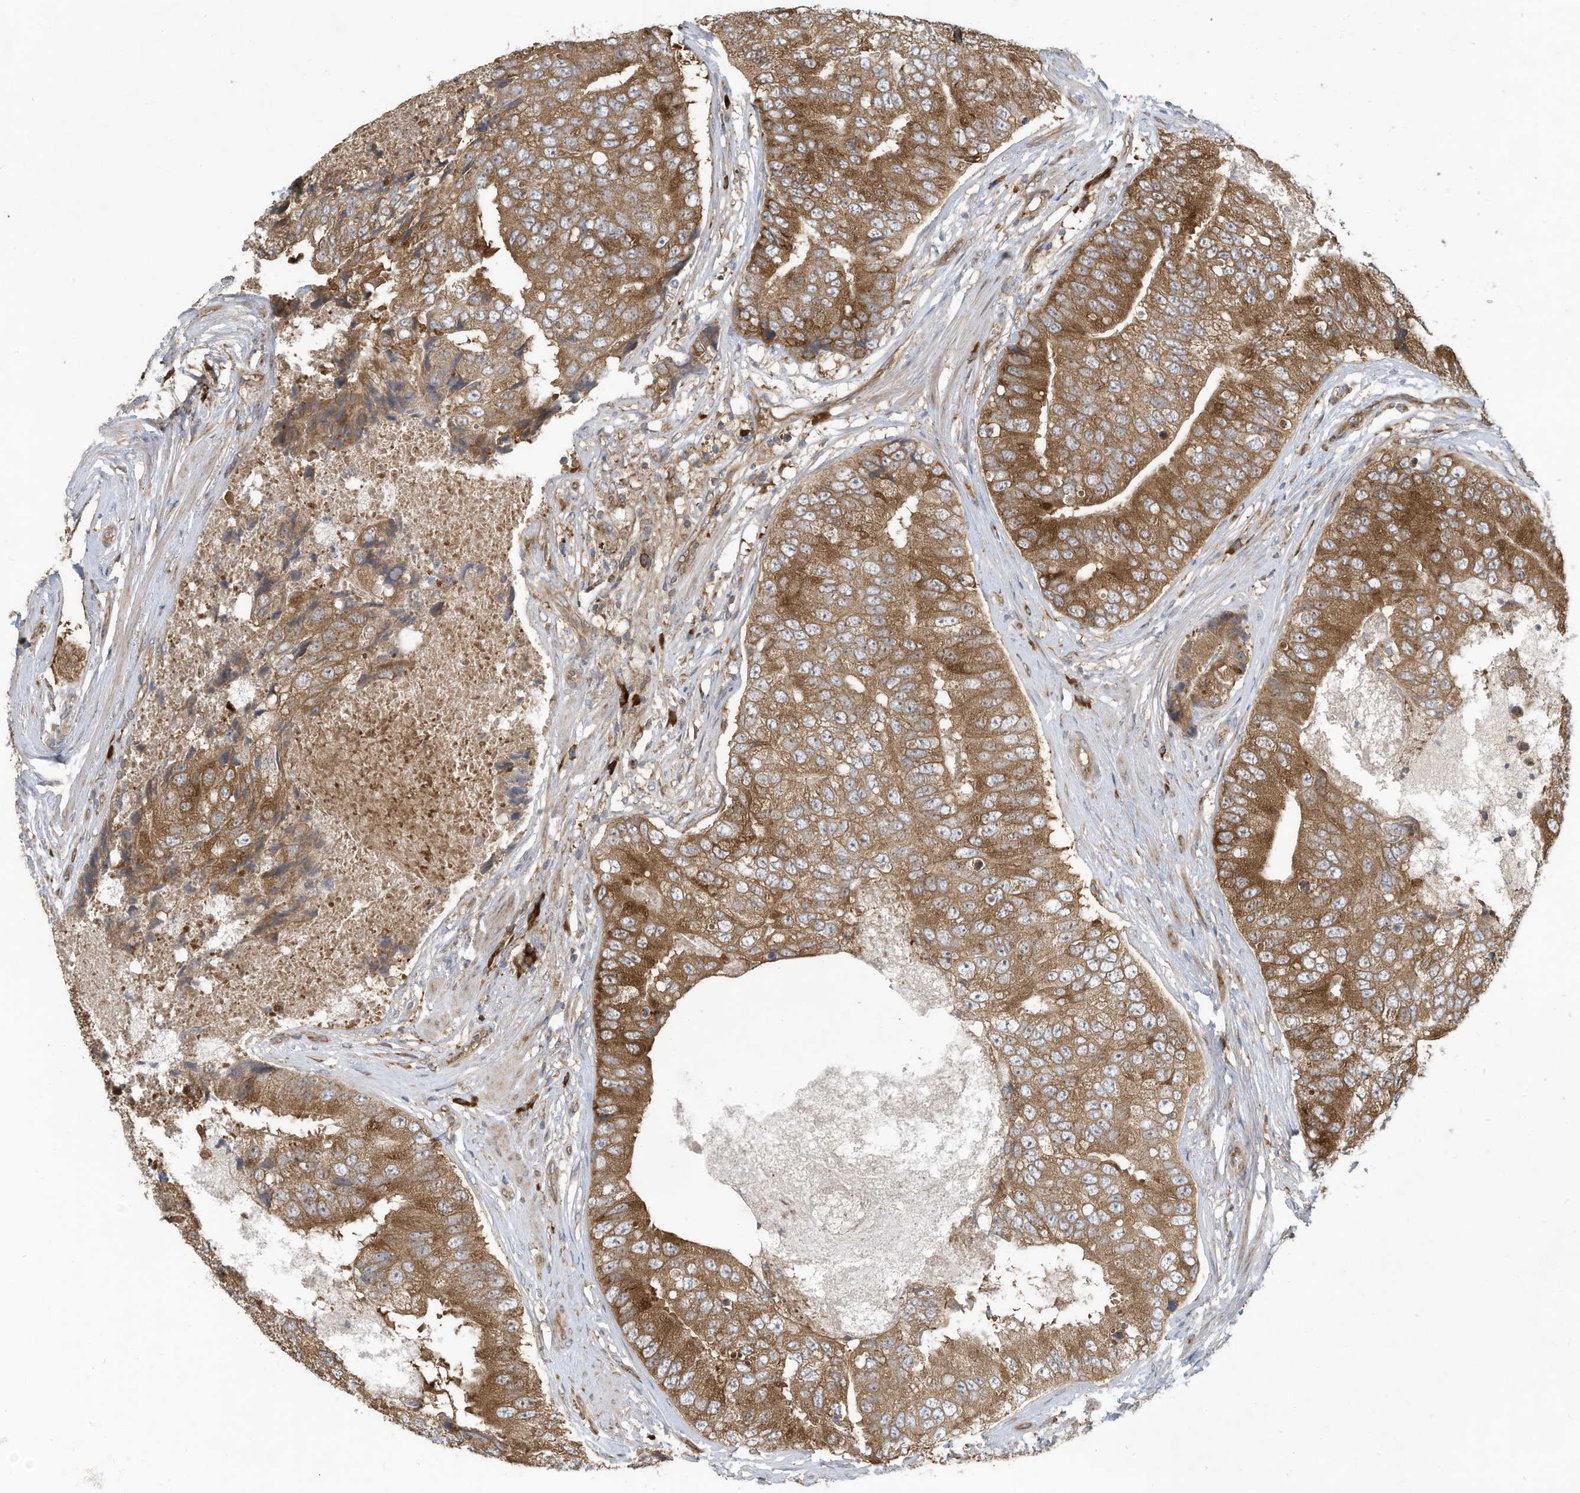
{"staining": {"intensity": "moderate", "quantity": ">75%", "location": "cytoplasmic/membranous"}, "tissue": "prostate cancer", "cell_type": "Tumor cells", "image_type": "cancer", "snomed": [{"axis": "morphology", "description": "Adenocarcinoma, High grade"}, {"axis": "topography", "description": "Prostate"}], "caption": "Immunohistochemistry (IHC) of human prostate cancer (high-grade adenocarcinoma) demonstrates medium levels of moderate cytoplasmic/membranous staining in about >75% of tumor cells.", "gene": "USE1", "patient": {"sex": "male", "age": 70}}